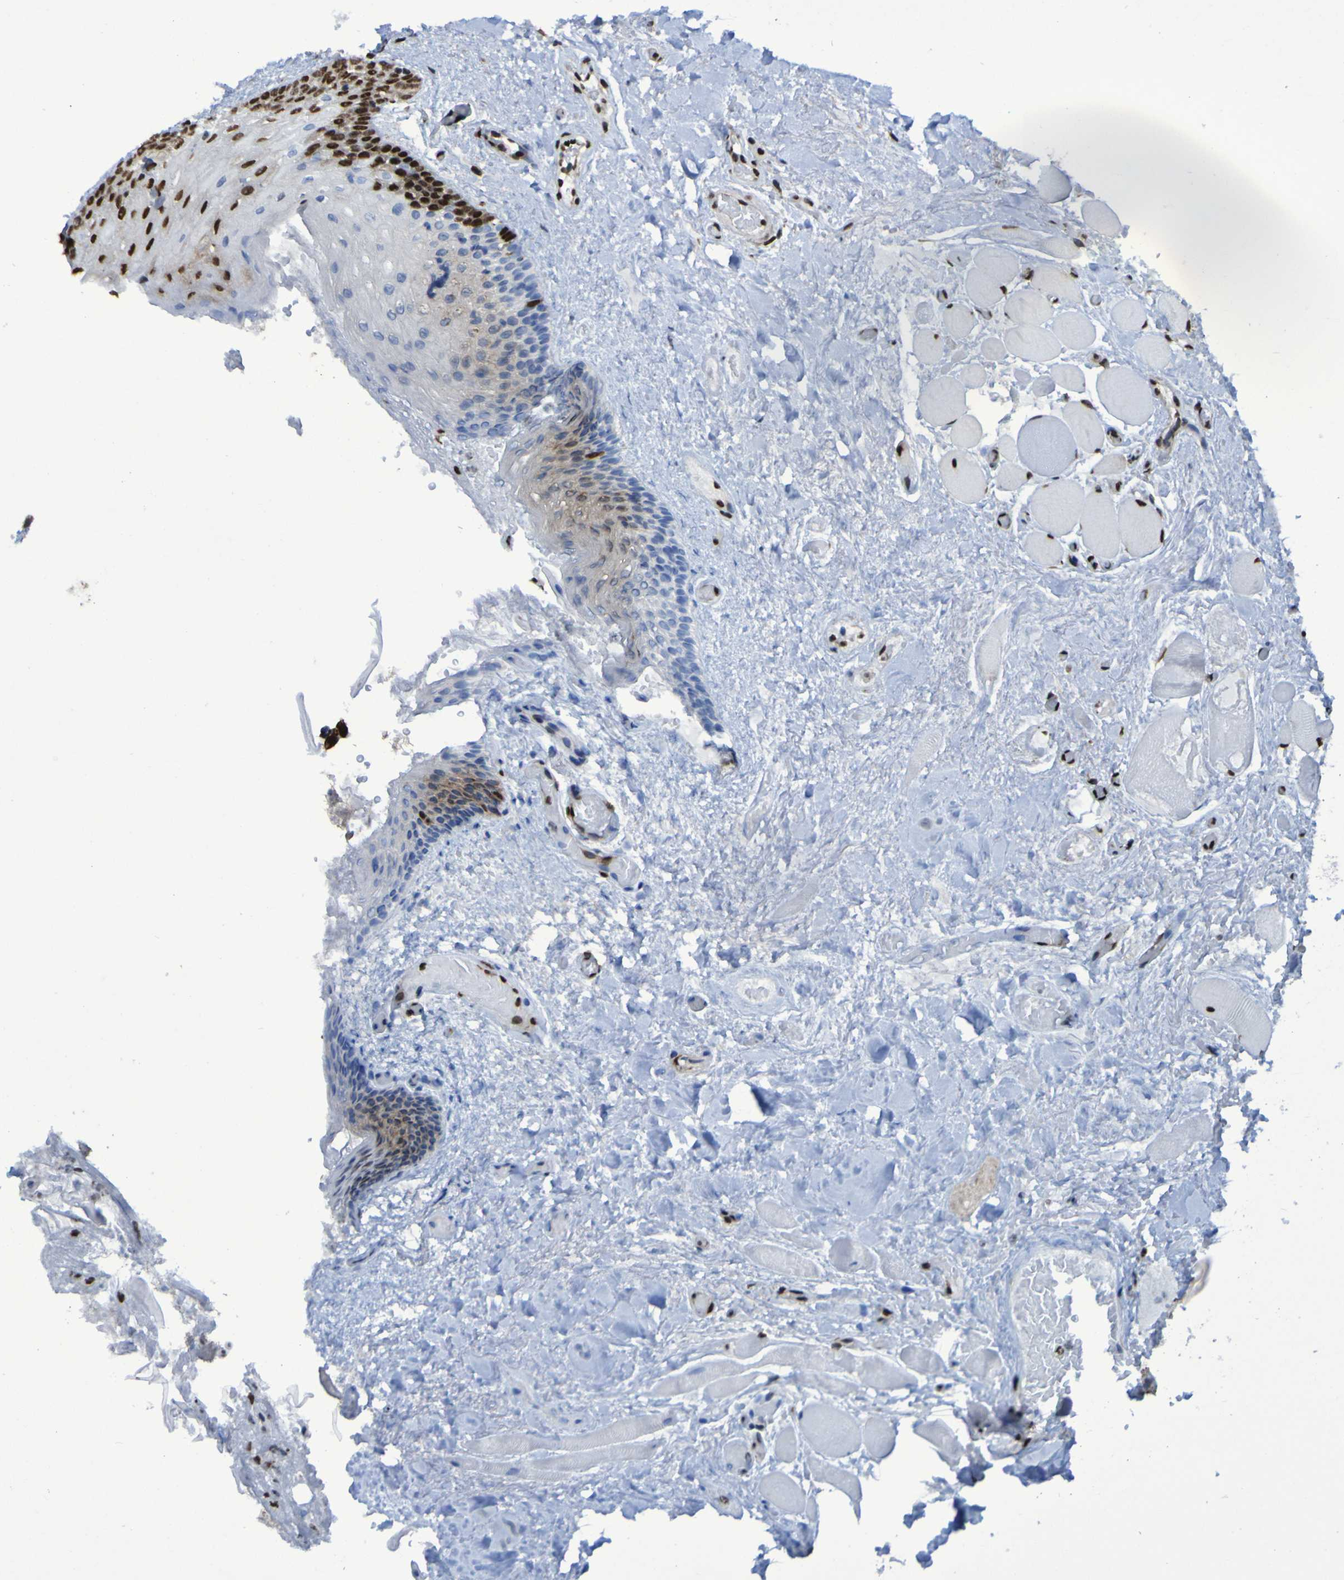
{"staining": {"intensity": "strong", "quantity": ">75%", "location": "nuclear"}, "tissue": "oral mucosa", "cell_type": "Squamous epithelial cells", "image_type": "normal", "snomed": [{"axis": "morphology", "description": "Normal tissue, NOS"}, {"axis": "morphology", "description": "Squamous cell carcinoma, NOS"}, {"axis": "topography", "description": "Skeletal muscle"}, {"axis": "topography", "description": "Adipose tissue"}, {"axis": "topography", "description": "Vascular tissue"}, {"axis": "topography", "description": "Oral tissue"}, {"axis": "topography", "description": "Peripheral nerve tissue"}, {"axis": "topography", "description": "Head-Neck"}], "caption": "This histopathology image shows immunohistochemistry (IHC) staining of unremarkable human oral mucosa, with high strong nuclear positivity in approximately >75% of squamous epithelial cells.", "gene": "HNRNPR", "patient": {"sex": "male", "age": 71}}